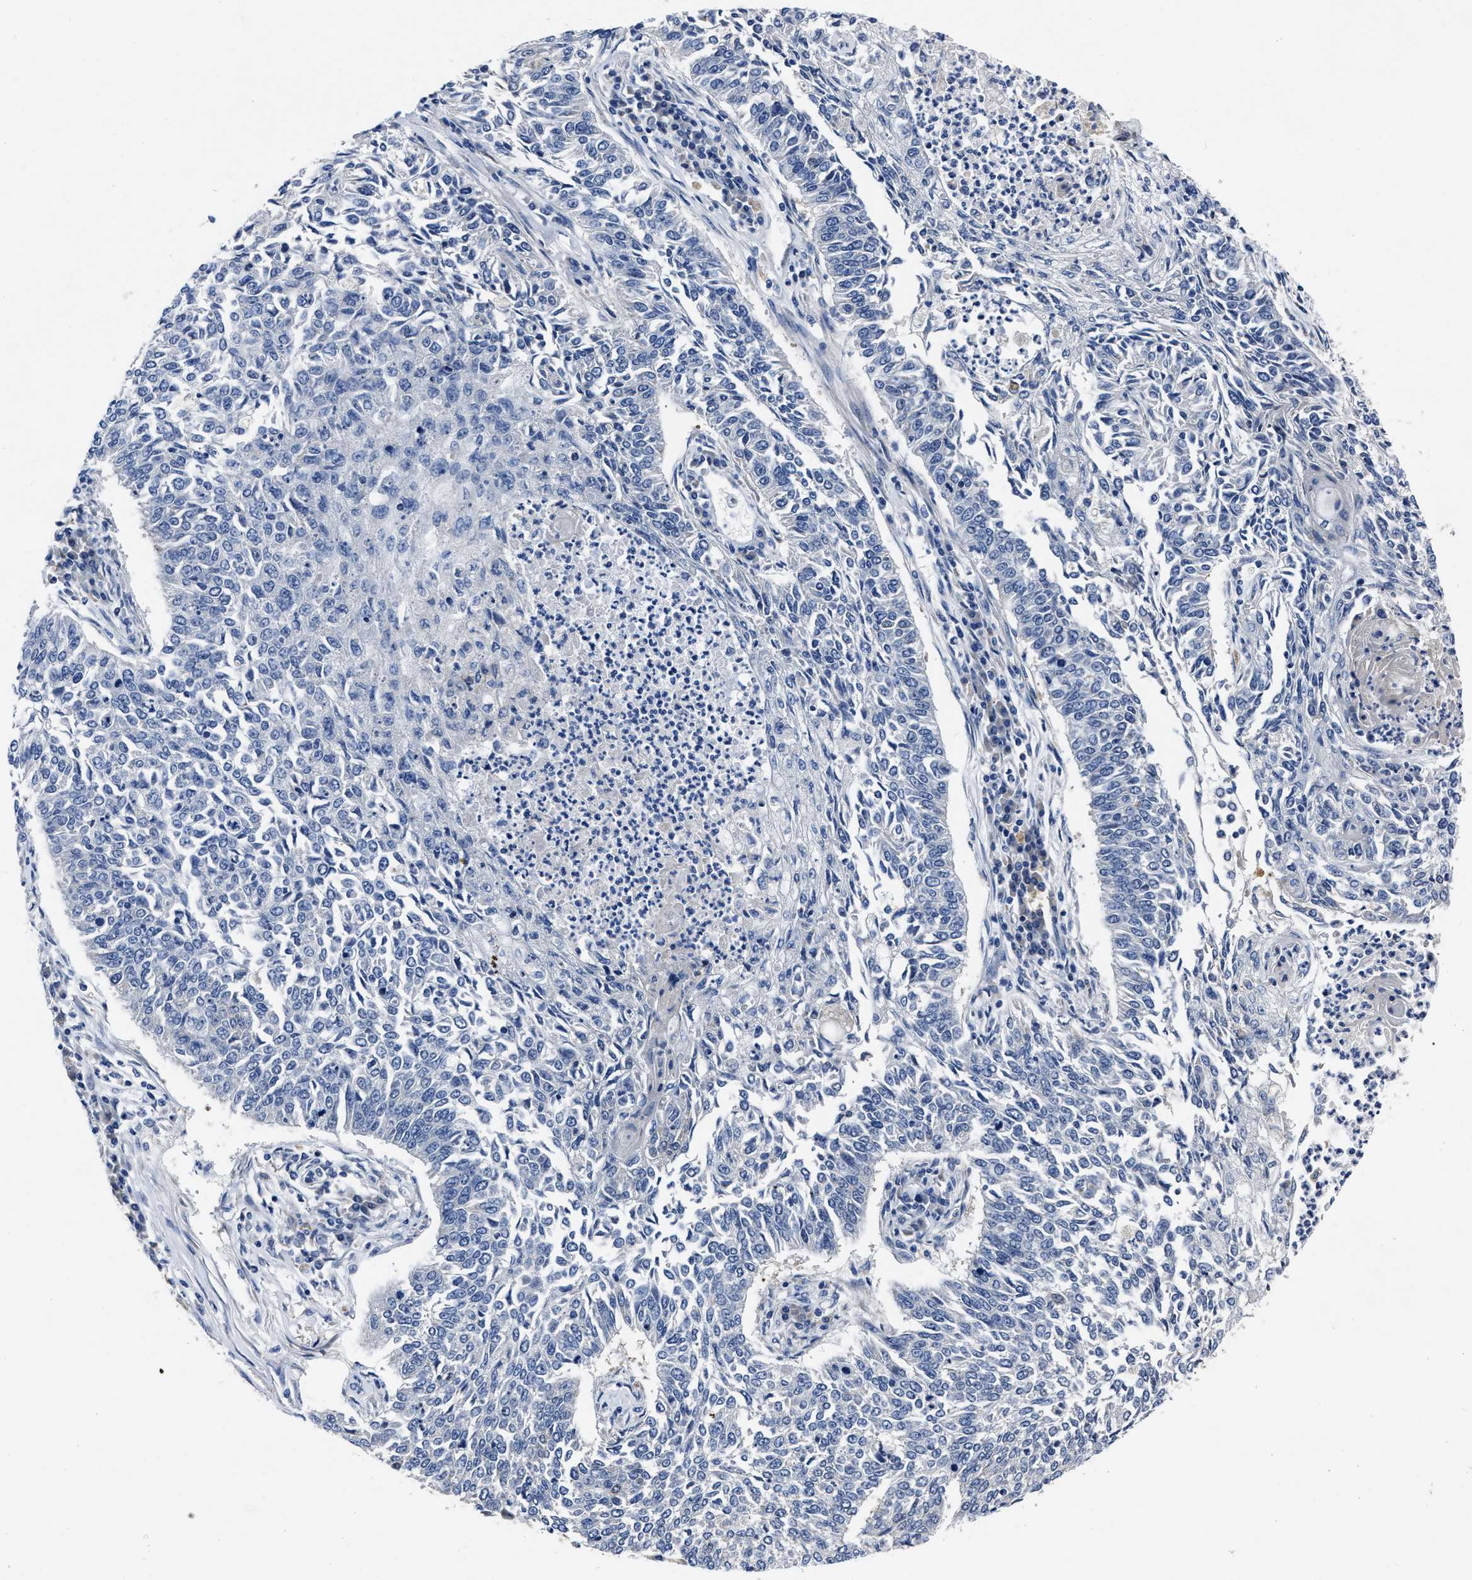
{"staining": {"intensity": "negative", "quantity": "none", "location": "none"}, "tissue": "lung cancer", "cell_type": "Tumor cells", "image_type": "cancer", "snomed": [{"axis": "morphology", "description": "Normal tissue, NOS"}, {"axis": "morphology", "description": "Squamous cell carcinoma, NOS"}, {"axis": "topography", "description": "Cartilage tissue"}, {"axis": "topography", "description": "Bronchus"}, {"axis": "topography", "description": "Lung"}], "caption": "There is no significant expression in tumor cells of lung cancer.", "gene": "MOV10L1", "patient": {"sex": "female", "age": 49}}